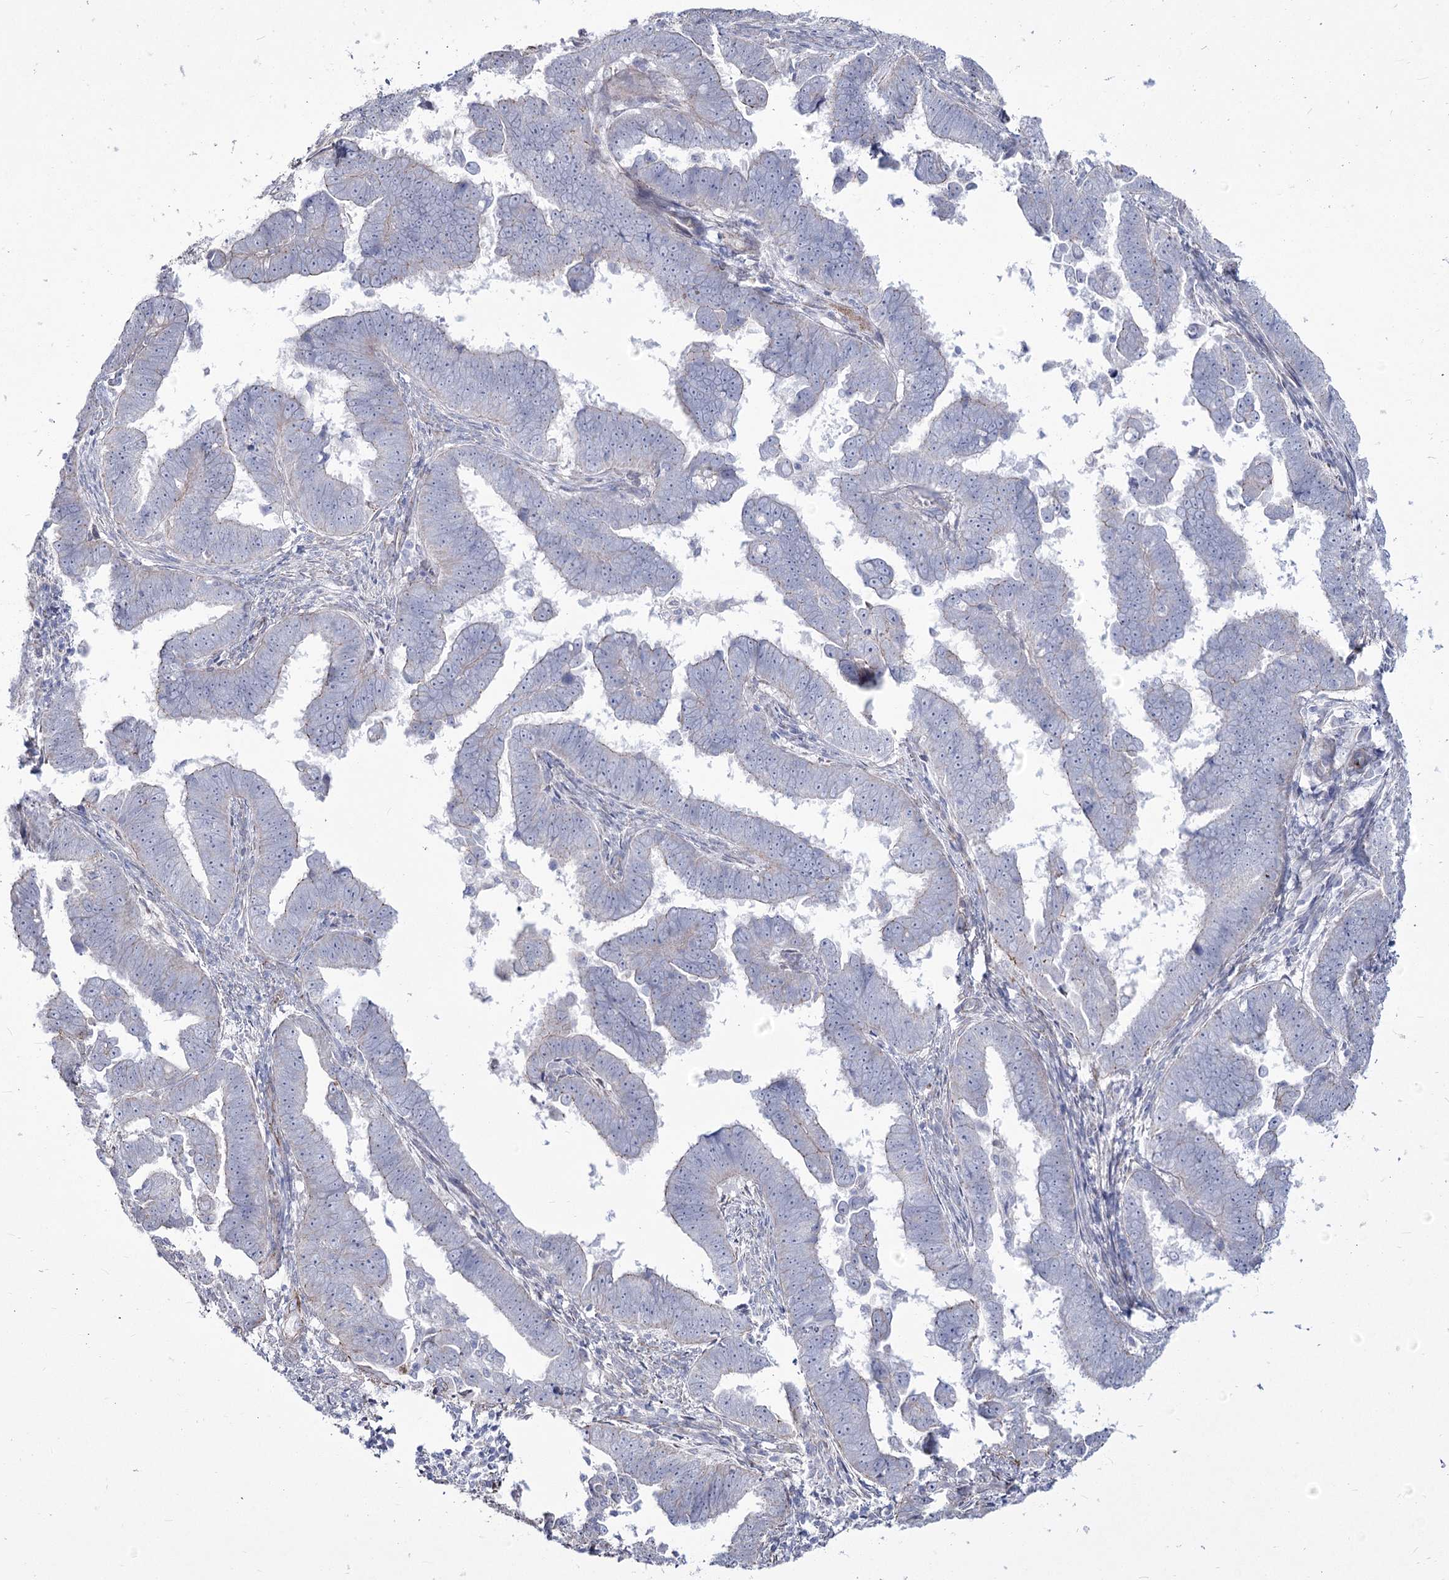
{"staining": {"intensity": "negative", "quantity": "none", "location": "none"}, "tissue": "endometrial cancer", "cell_type": "Tumor cells", "image_type": "cancer", "snomed": [{"axis": "morphology", "description": "Adenocarcinoma, NOS"}, {"axis": "topography", "description": "Endometrium"}], "caption": "This is an immunohistochemistry photomicrograph of adenocarcinoma (endometrial). There is no staining in tumor cells.", "gene": "ME3", "patient": {"sex": "female", "age": 75}}